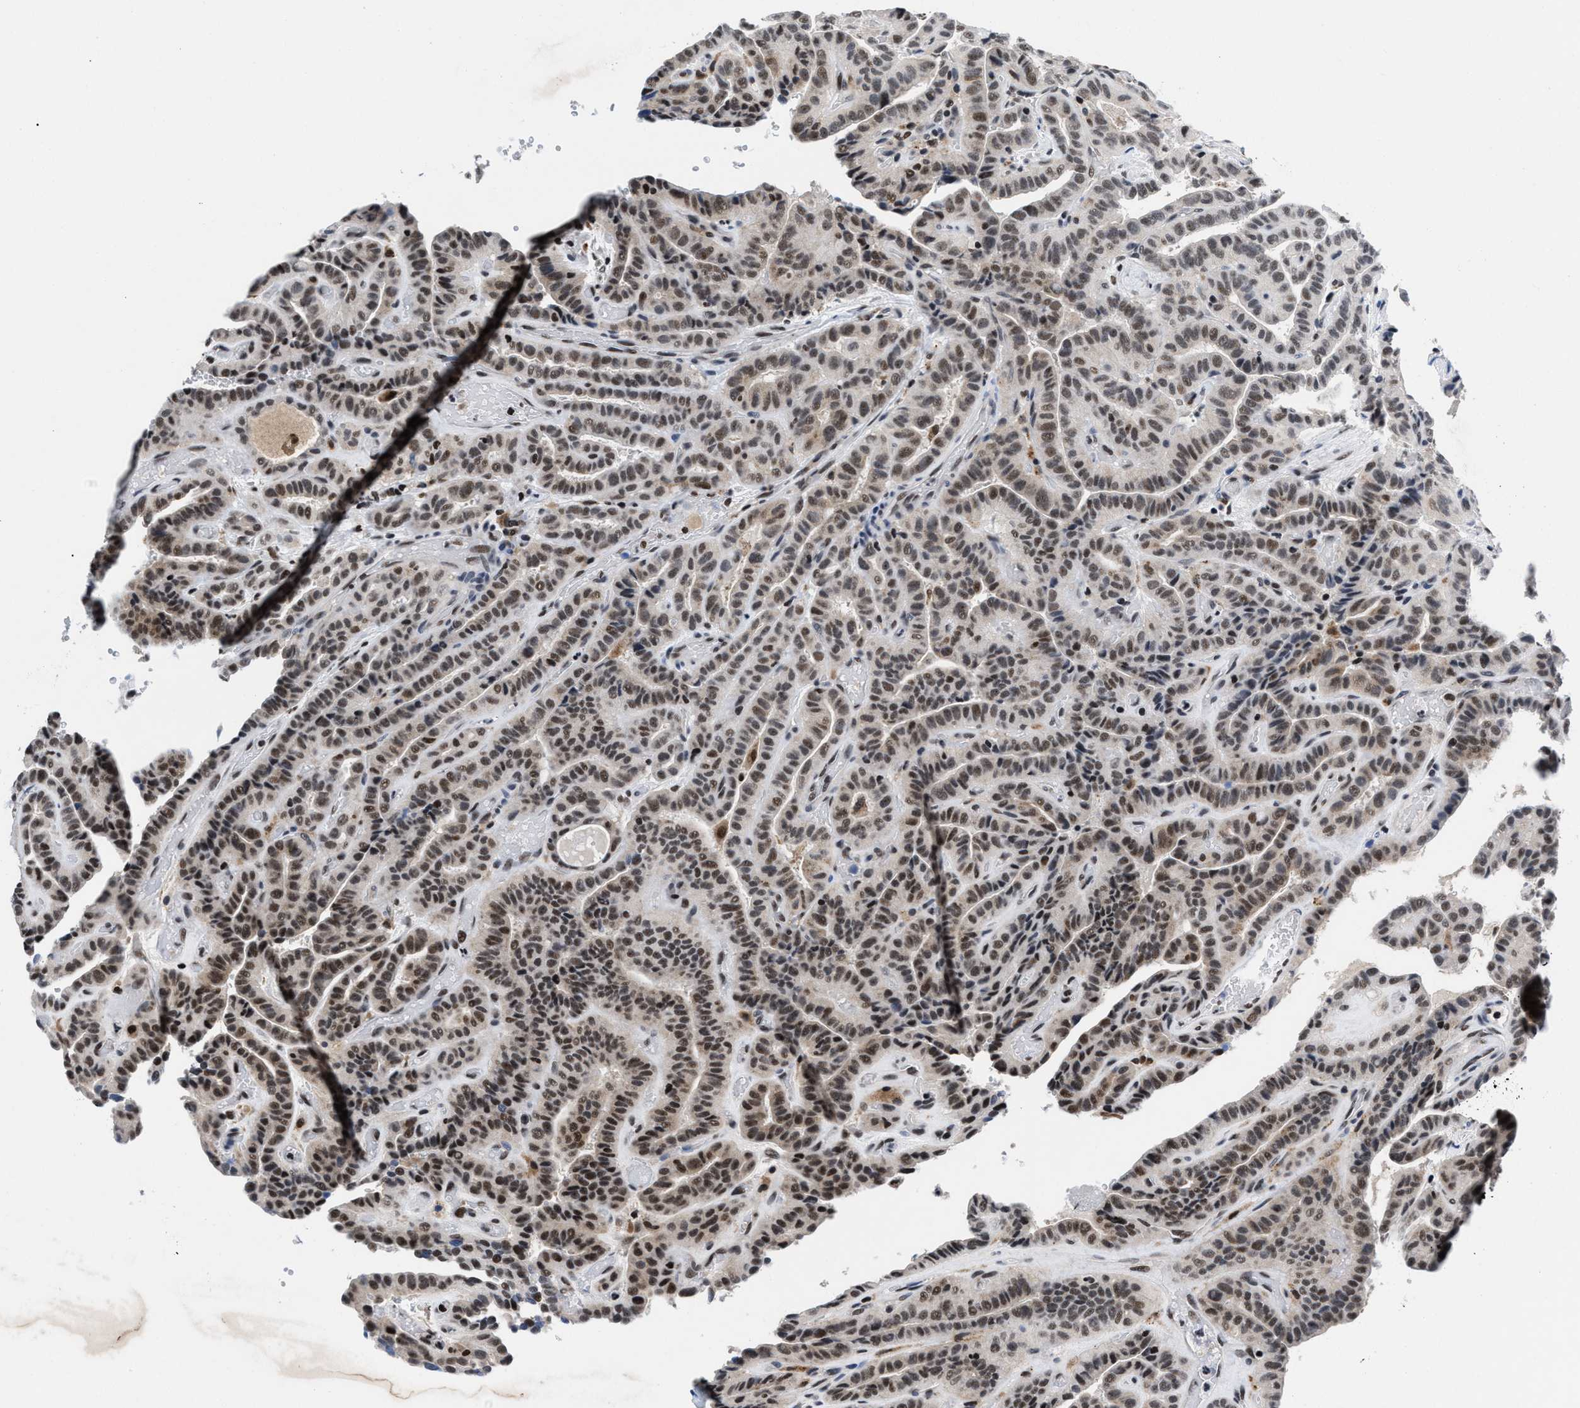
{"staining": {"intensity": "moderate", "quantity": ">75%", "location": "nuclear"}, "tissue": "thyroid cancer", "cell_type": "Tumor cells", "image_type": "cancer", "snomed": [{"axis": "morphology", "description": "Papillary adenocarcinoma, NOS"}, {"axis": "topography", "description": "Thyroid gland"}], "caption": "Immunohistochemistry (DAB) staining of thyroid papillary adenocarcinoma demonstrates moderate nuclear protein expression in approximately >75% of tumor cells.", "gene": "WDR81", "patient": {"sex": "male", "age": 77}}